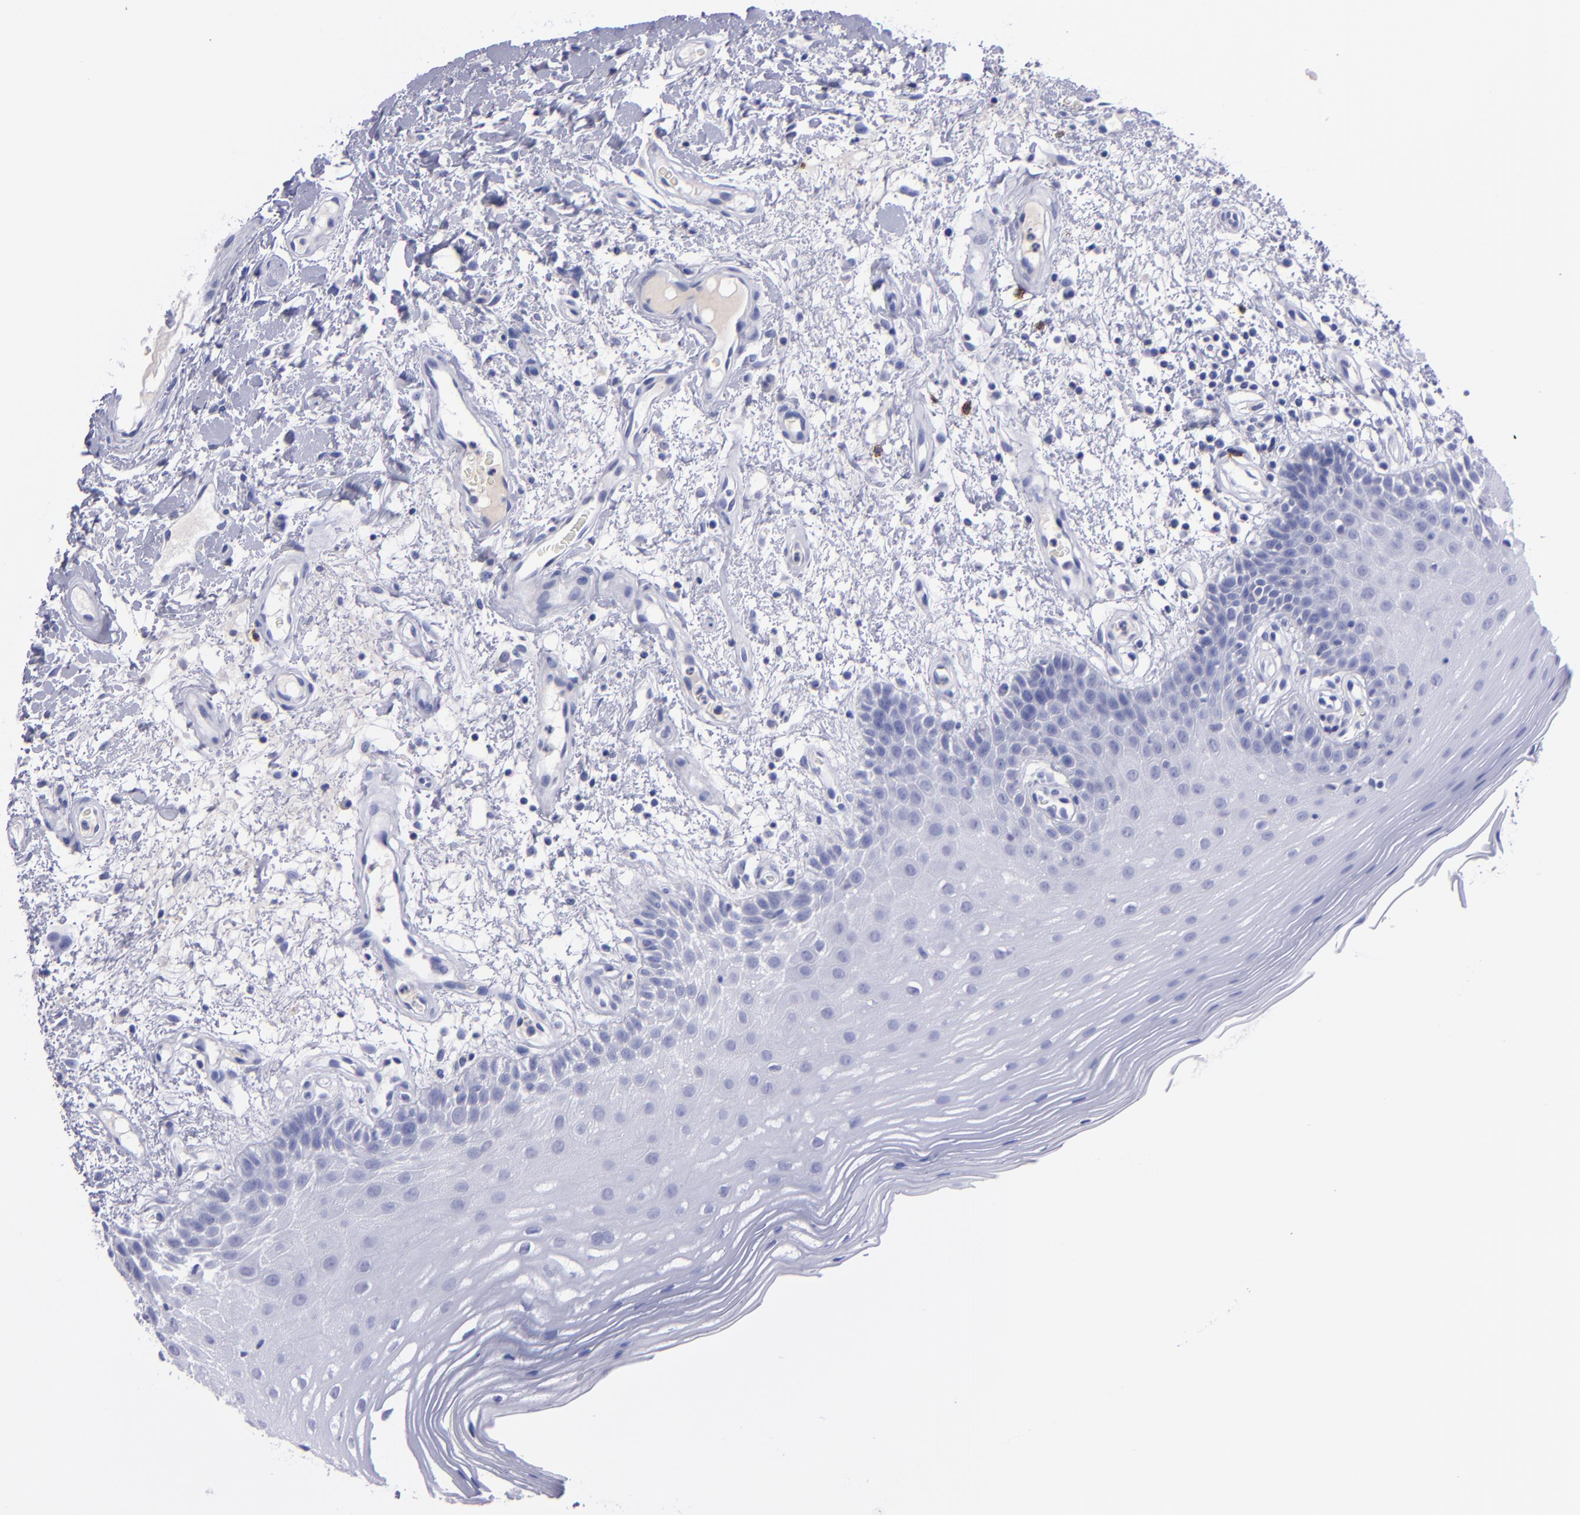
{"staining": {"intensity": "negative", "quantity": "none", "location": "none"}, "tissue": "oral mucosa", "cell_type": "Squamous epithelial cells", "image_type": "normal", "snomed": [{"axis": "morphology", "description": "Normal tissue, NOS"}, {"axis": "morphology", "description": "Squamous cell carcinoma, NOS"}, {"axis": "topography", "description": "Skeletal muscle"}, {"axis": "topography", "description": "Oral tissue"}, {"axis": "topography", "description": "Head-Neck"}], "caption": "High power microscopy image of an IHC micrograph of normal oral mucosa, revealing no significant staining in squamous epithelial cells.", "gene": "CD37", "patient": {"sex": "male", "age": 71}}